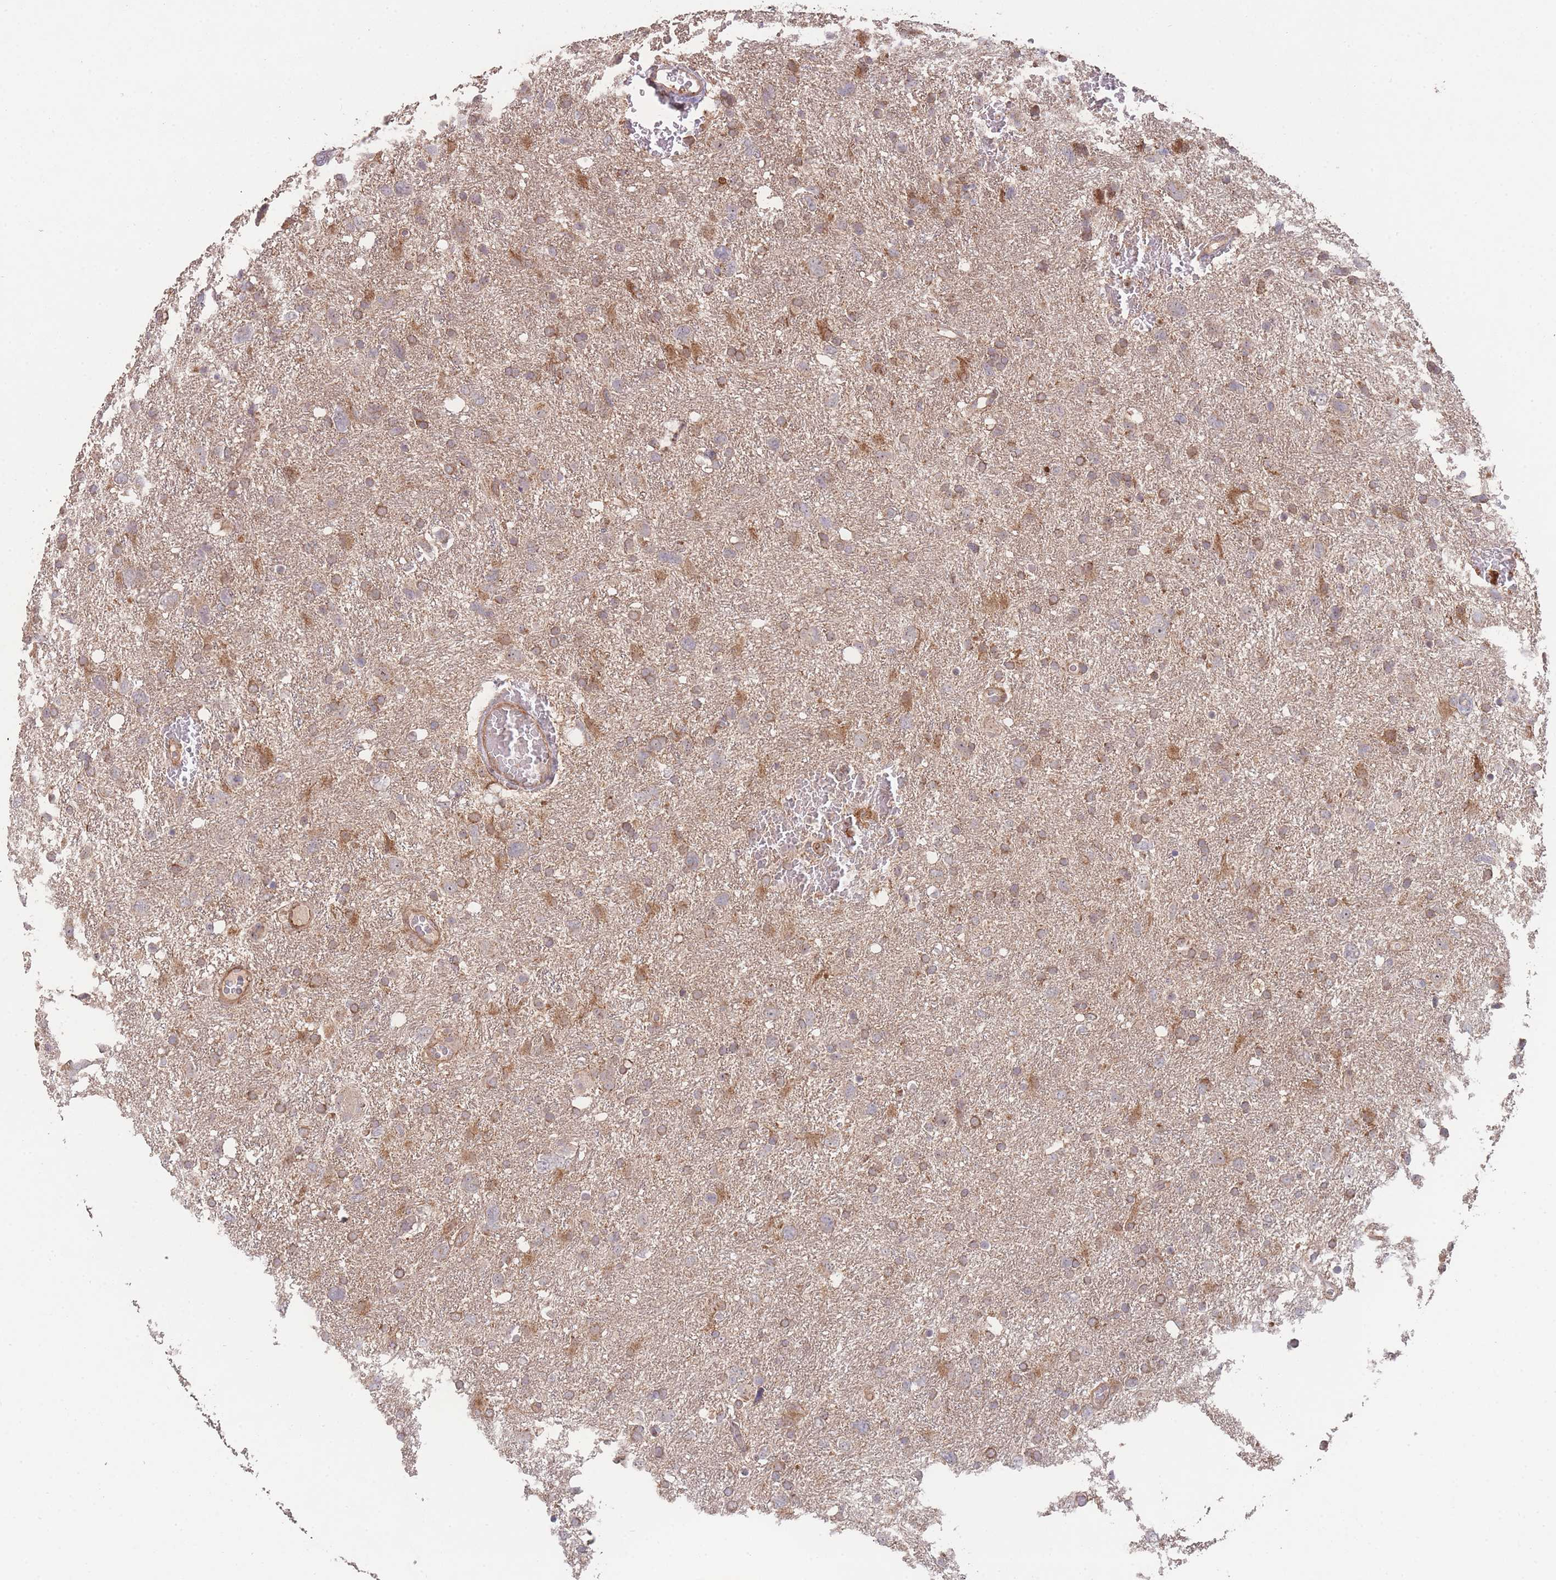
{"staining": {"intensity": "moderate", "quantity": ">75%", "location": "cytoplasmic/membranous"}, "tissue": "glioma", "cell_type": "Tumor cells", "image_type": "cancer", "snomed": [{"axis": "morphology", "description": "Glioma, malignant, High grade"}, {"axis": "topography", "description": "Brain"}], "caption": "IHC (DAB) staining of human malignant glioma (high-grade) reveals moderate cytoplasmic/membranous protein staining in approximately >75% of tumor cells. (DAB (3,3'-diaminobenzidine) IHC, brown staining for protein, blue staining for nuclei).", "gene": "PXMP4", "patient": {"sex": "male", "age": 61}}